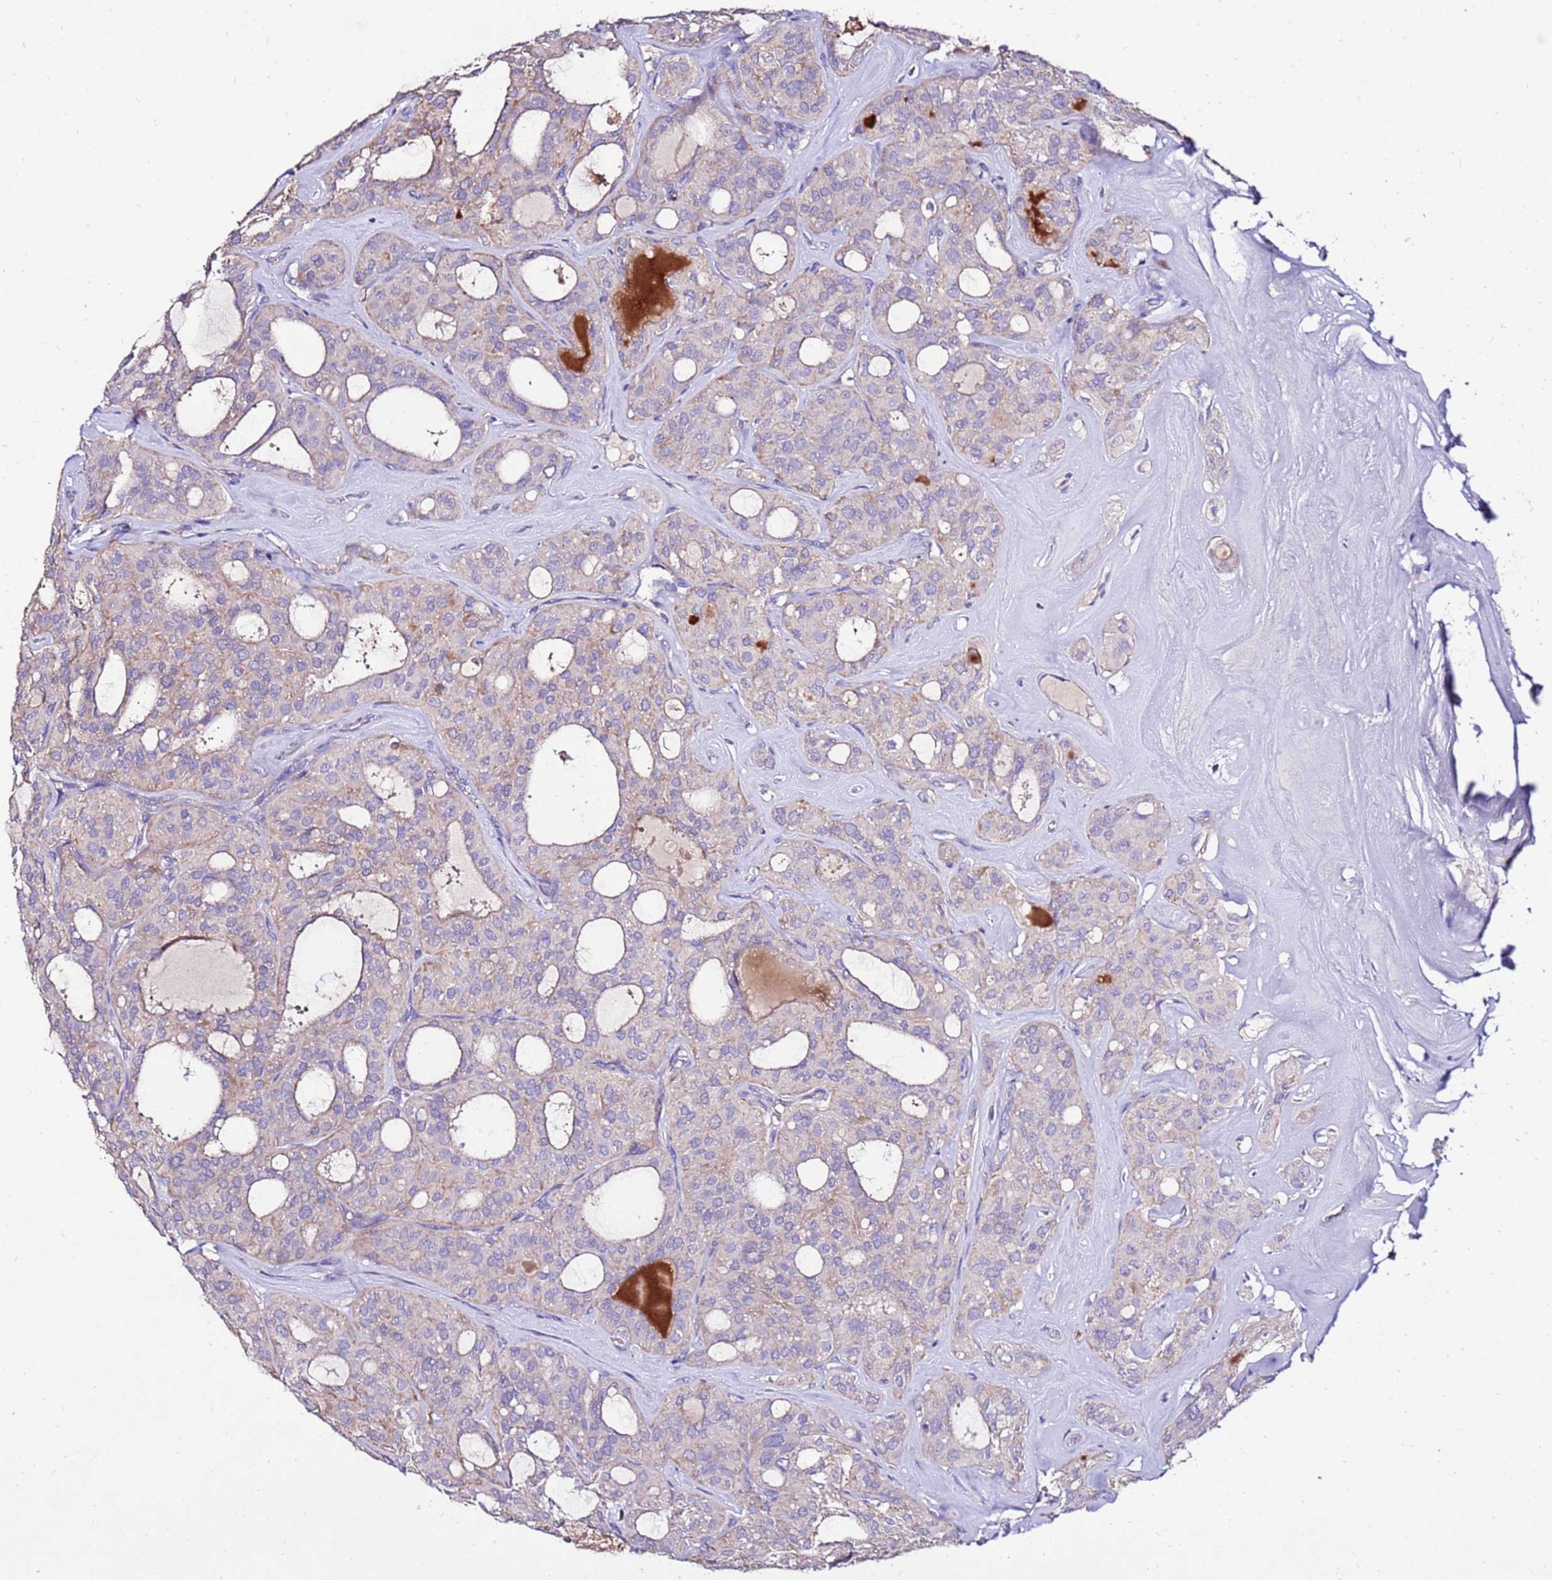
{"staining": {"intensity": "moderate", "quantity": ">75%", "location": "cytoplasmic/membranous"}, "tissue": "thyroid cancer", "cell_type": "Tumor cells", "image_type": "cancer", "snomed": [{"axis": "morphology", "description": "Follicular adenoma carcinoma, NOS"}, {"axis": "topography", "description": "Thyroid gland"}], "caption": "Immunohistochemical staining of thyroid cancer (follicular adenoma carcinoma) reveals moderate cytoplasmic/membranous protein expression in approximately >75% of tumor cells.", "gene": "TMEM106C", "patient": {"sex": "male", "age": 75}}